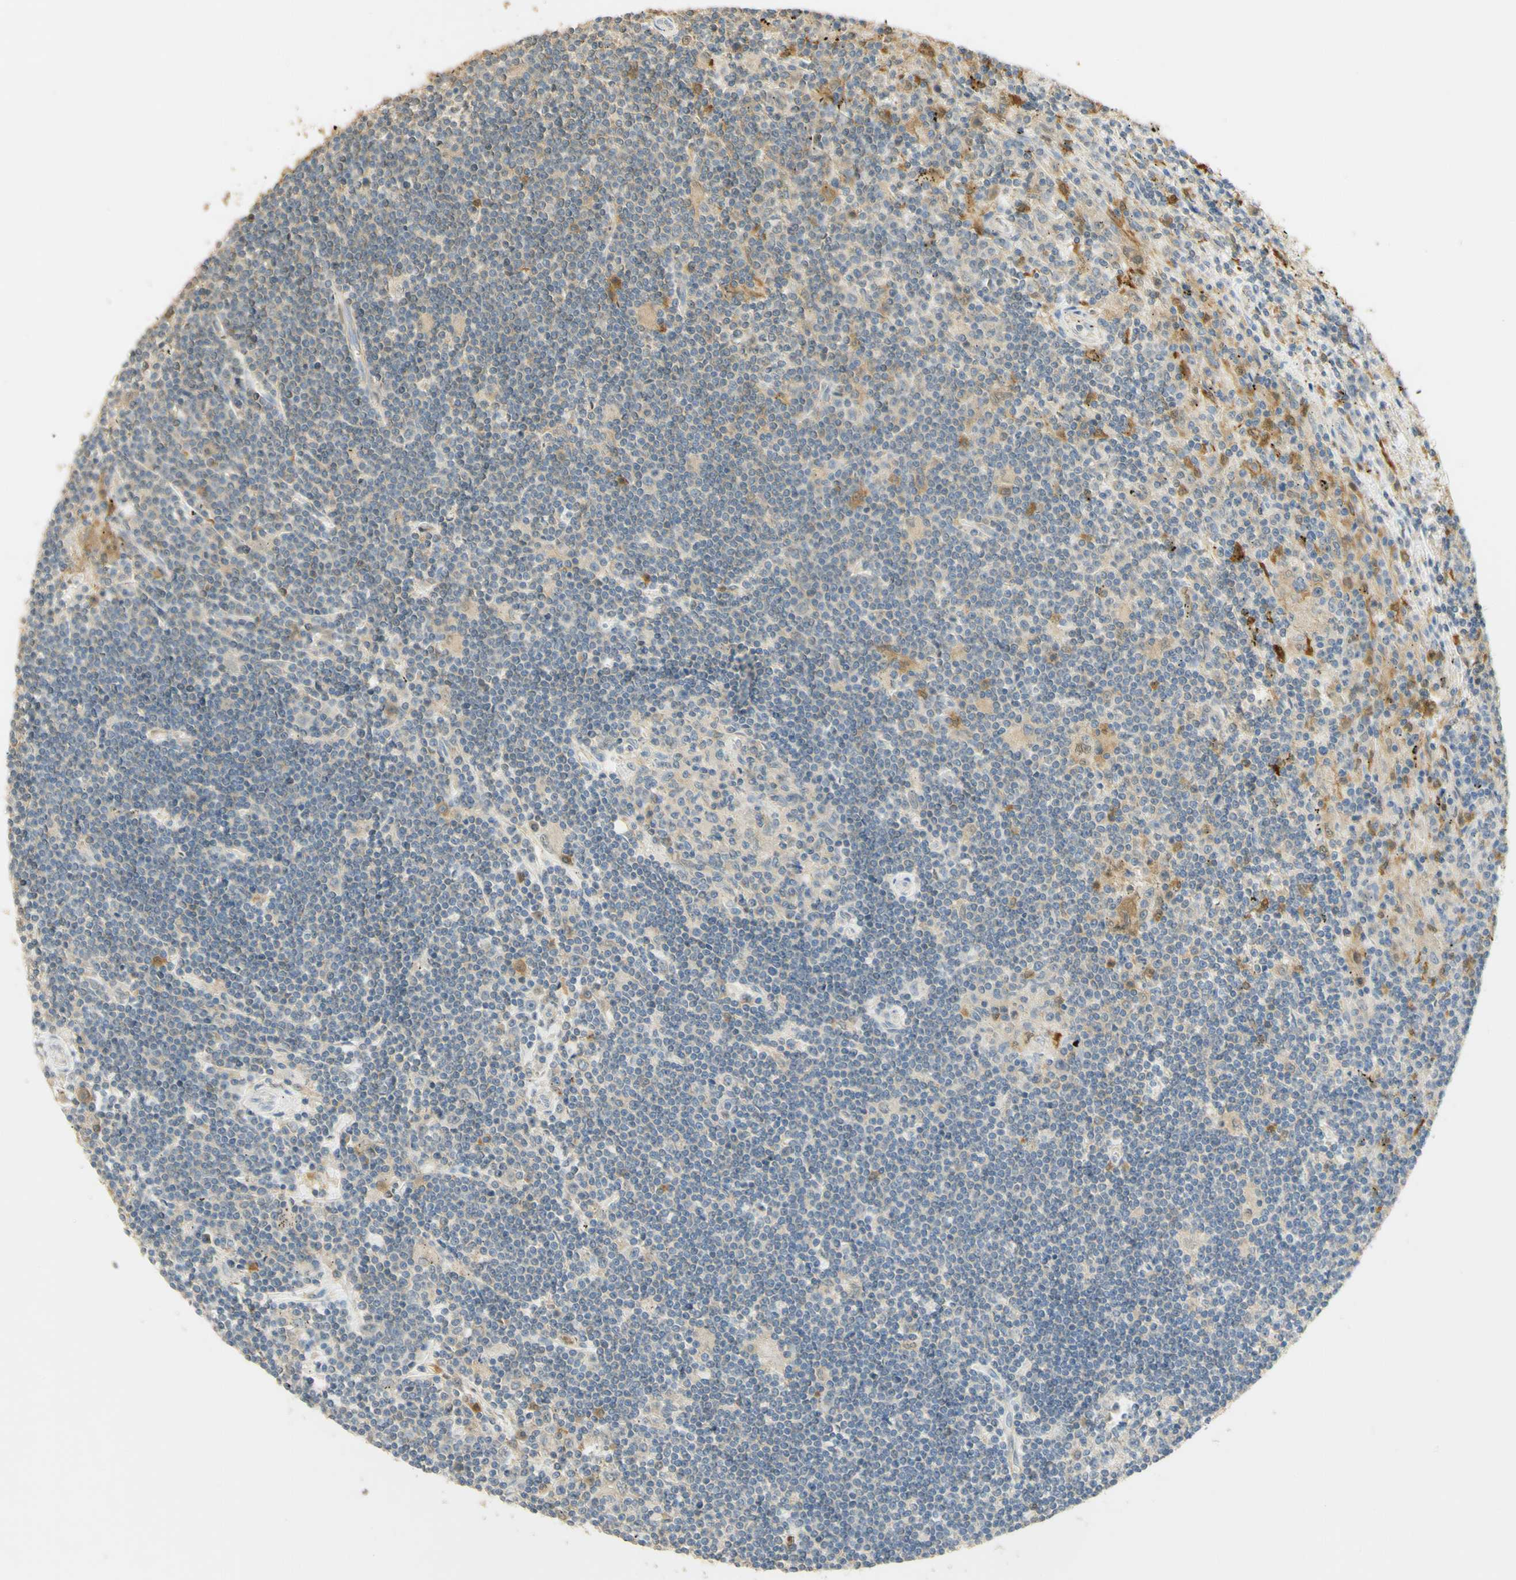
{"staining": {"intensity": "moderate", "quantity": "<25%", "location": "cytoplasmic/membranous"}, "tissue": "lymphoma", "cell_type": "Tumor cells", "image_type": "cancer", "snomed": [{"axis": "morphology", "description": "Malignant lymphoma, non-Hodgkin's type, Low grade"}, {"axis": "topography", "description": "Spleen"}], "caption": "DAB immunohistochemical staining of malignant lymphoma, non-Hodgkin's type (low-grade) demonstrates moderate cytoplasmic/membranous protein expression in approximately <25% of tumor cells.", "gene": "PAK1", "patient": {"sex": "male", "age": 76}}